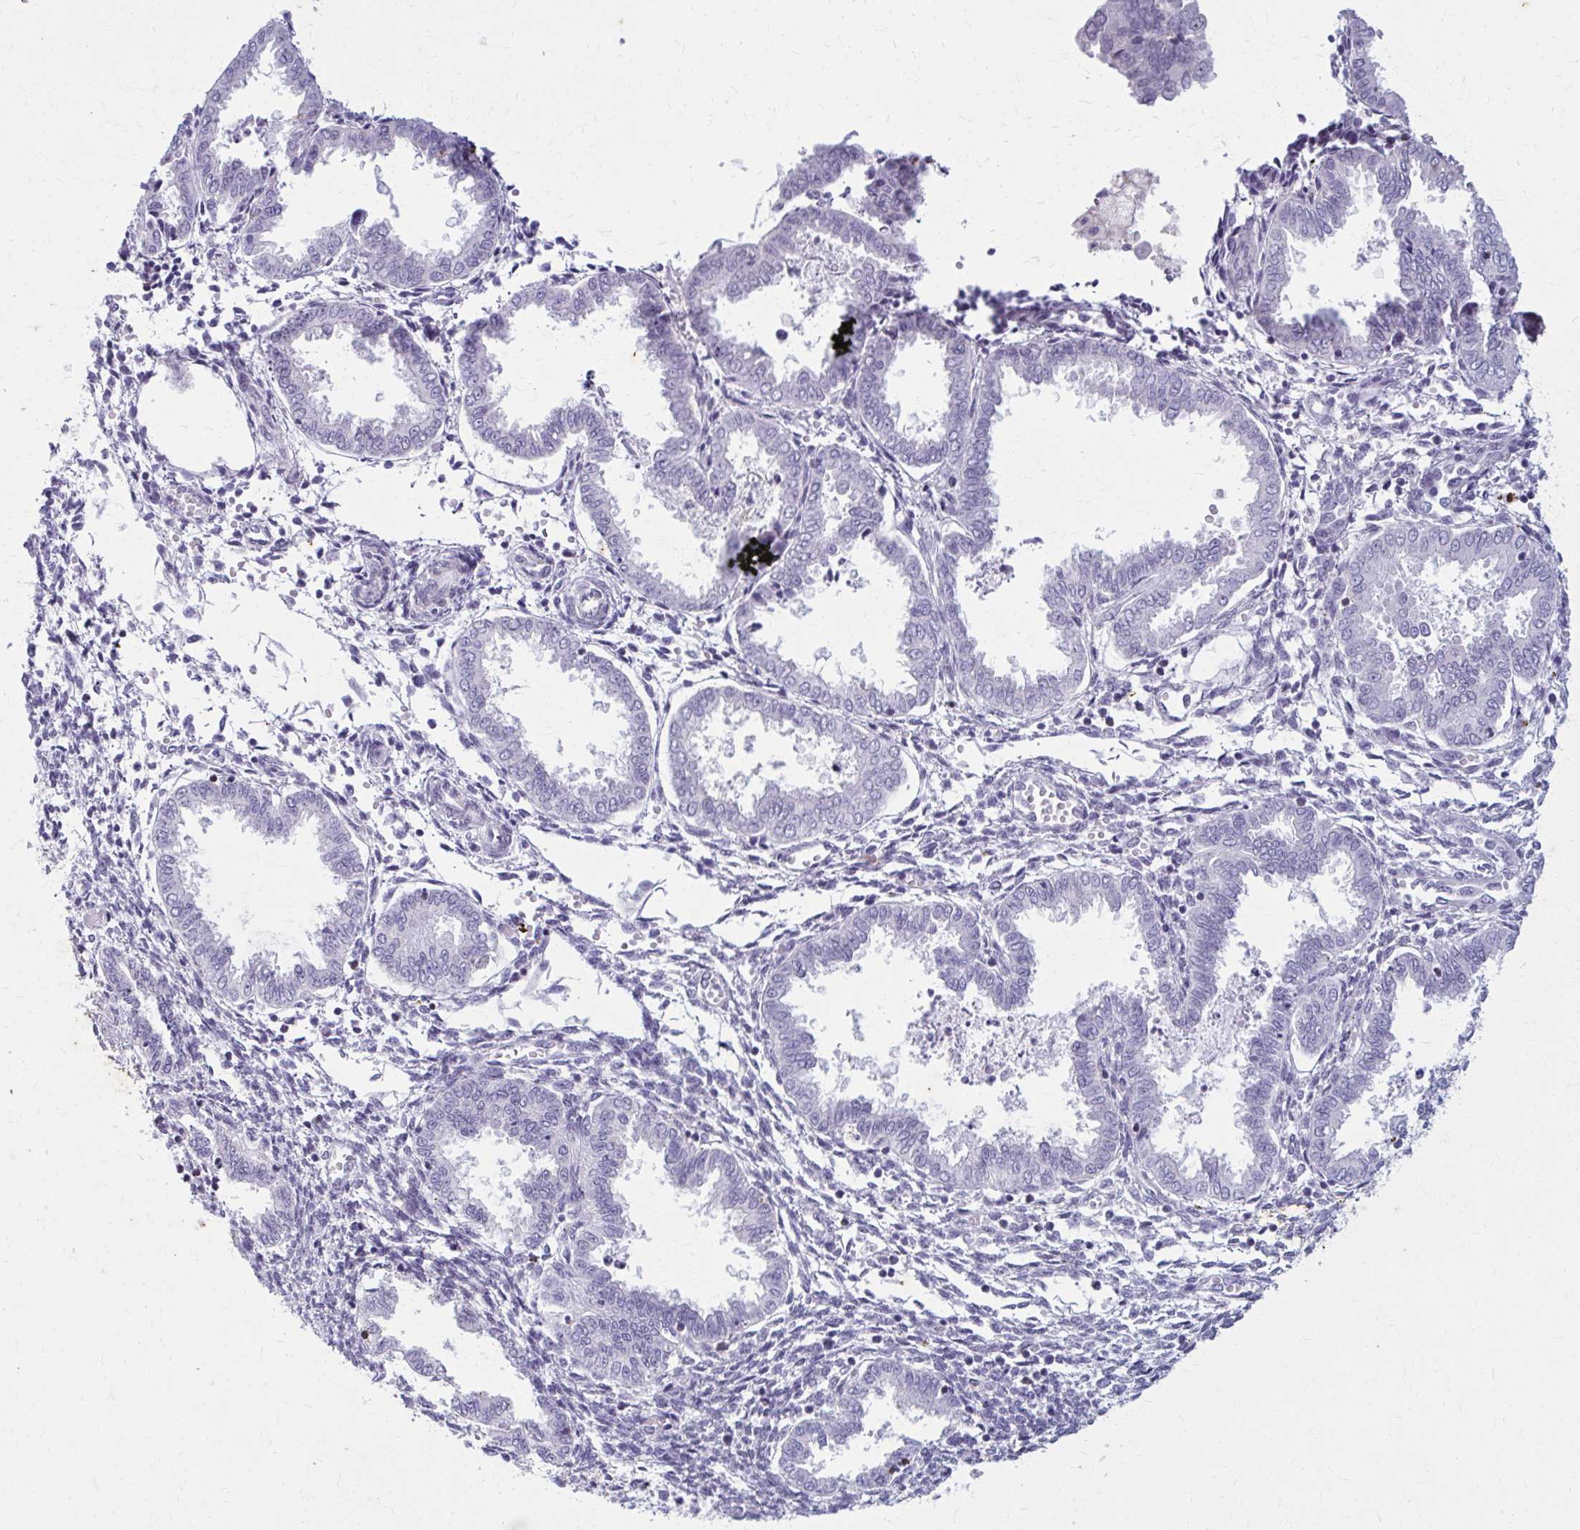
{"staining": {"intensity": "negative", "quantity": "none", "location": "none"}, "tissue": "endometrium", "cell_type": "Cells in endometrial stroma", "image_type": "normal", "snomed": [{"axis": "morphology", "description": "Normal tissue, NOS"}, {"axis": "topography", "description": "Endometrium"}], "caption": "DAB (3,3'-diaminobenzidine) immunohistochemical staining of unremarkable endometrium shows no significant expression in cells in endometrial stroma. (DAB (3,3'-diaminobenzidine) immunohistochemistry (IHC) visualized using brightfield microscopy, high magnification).", "gene": "CARD9", "patient": {"sex": "female", "age": 33}}